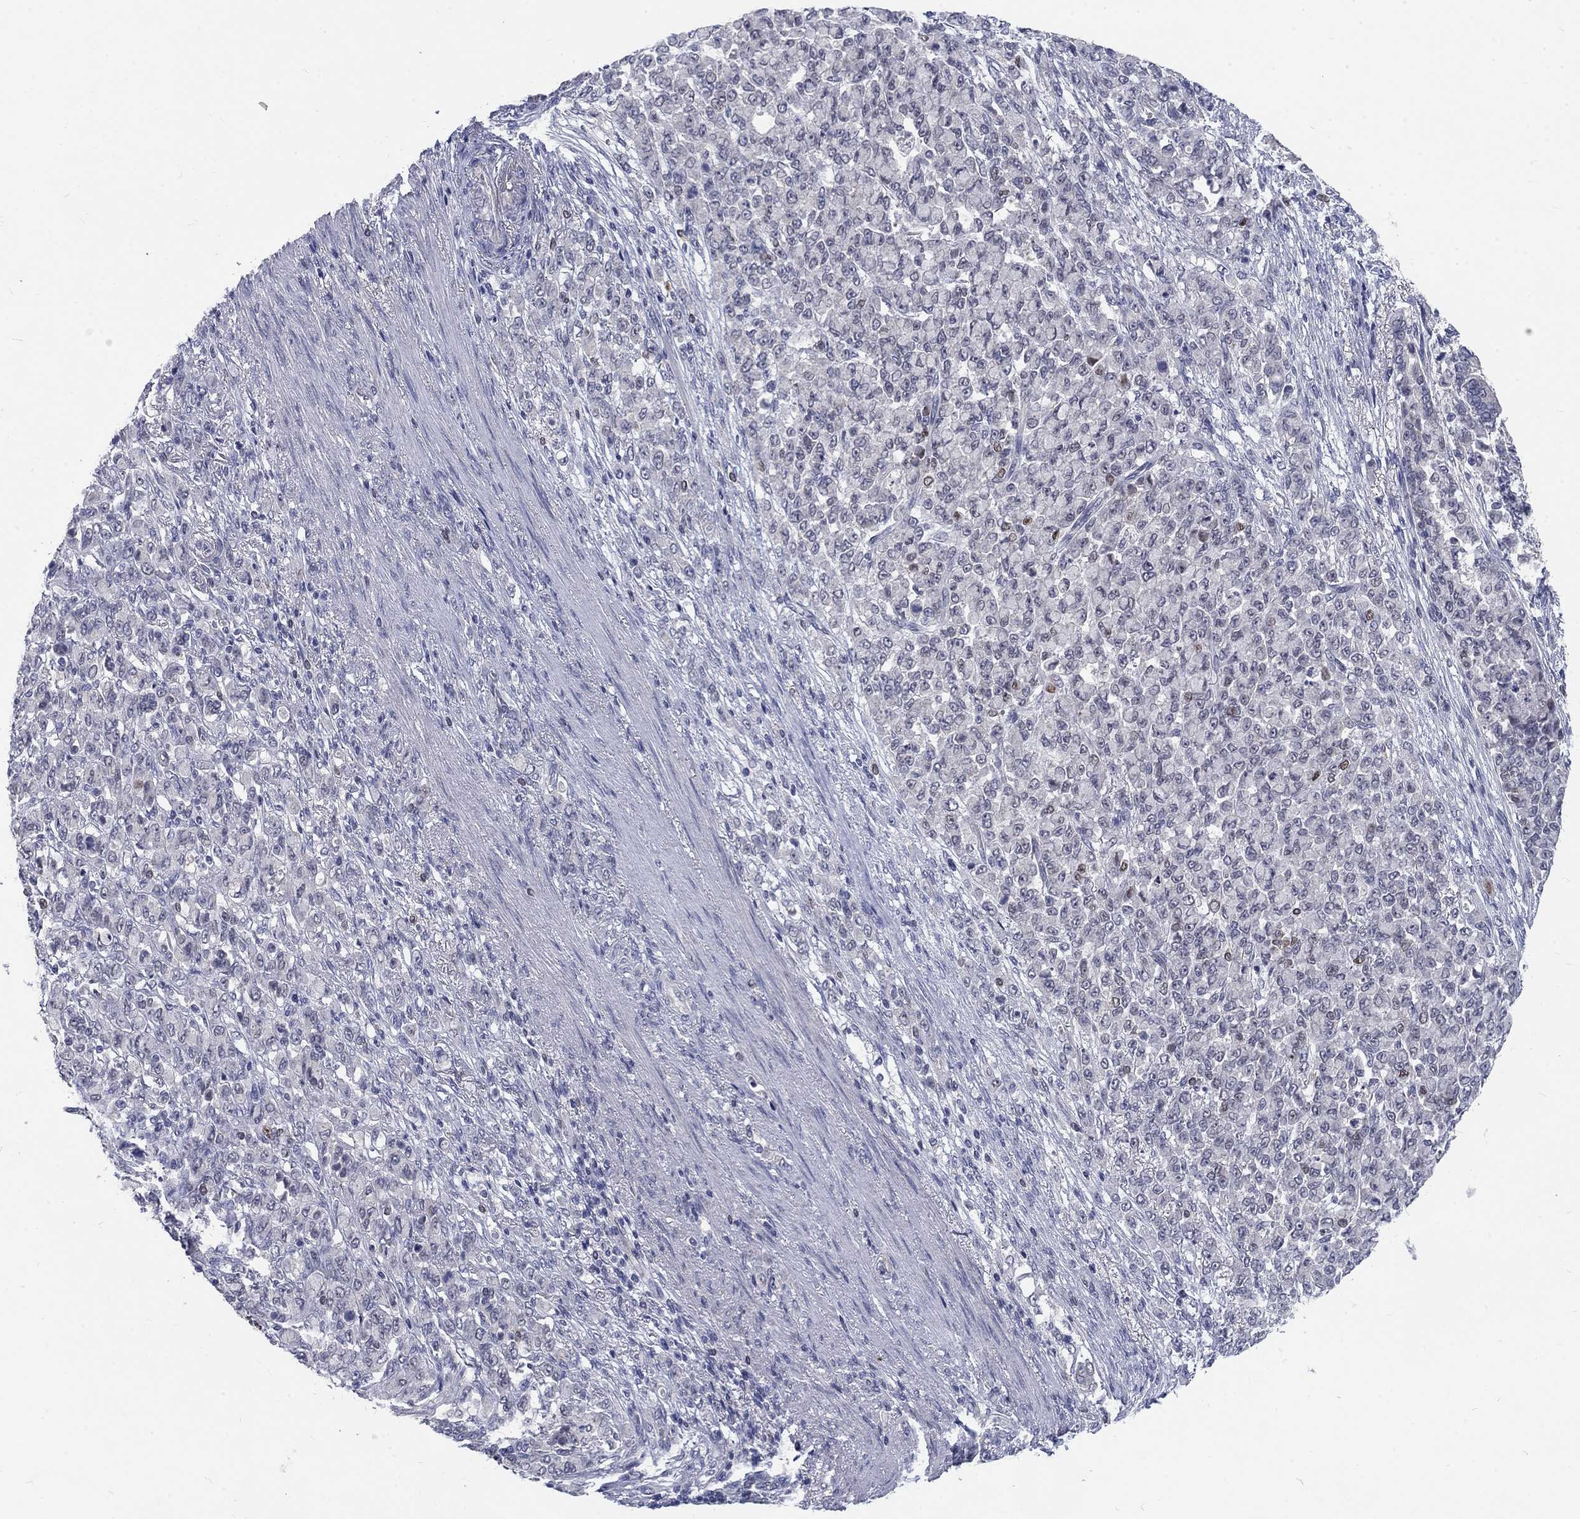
{"staining": {"intensity": "weak", "quantity": "<25%", "location": "nuclear"}, "tissue": "stomach cancer", "cell_type": "Tumor cells", "image_type": "cancer", "snomed": [{"axis": "morphology", "description": "Normal tissue, NOS"}, {"axis": "morphology", "description": "Adenocarcinoma, NOS"}, {"axis": "topography", "description": "Stomach"}], "caption": "Tumor cells show no significant expression in stomach cancer (adenocarcinoma).", "gene": "PHKA1", "patient": {"sex": "female", "age": 79}}